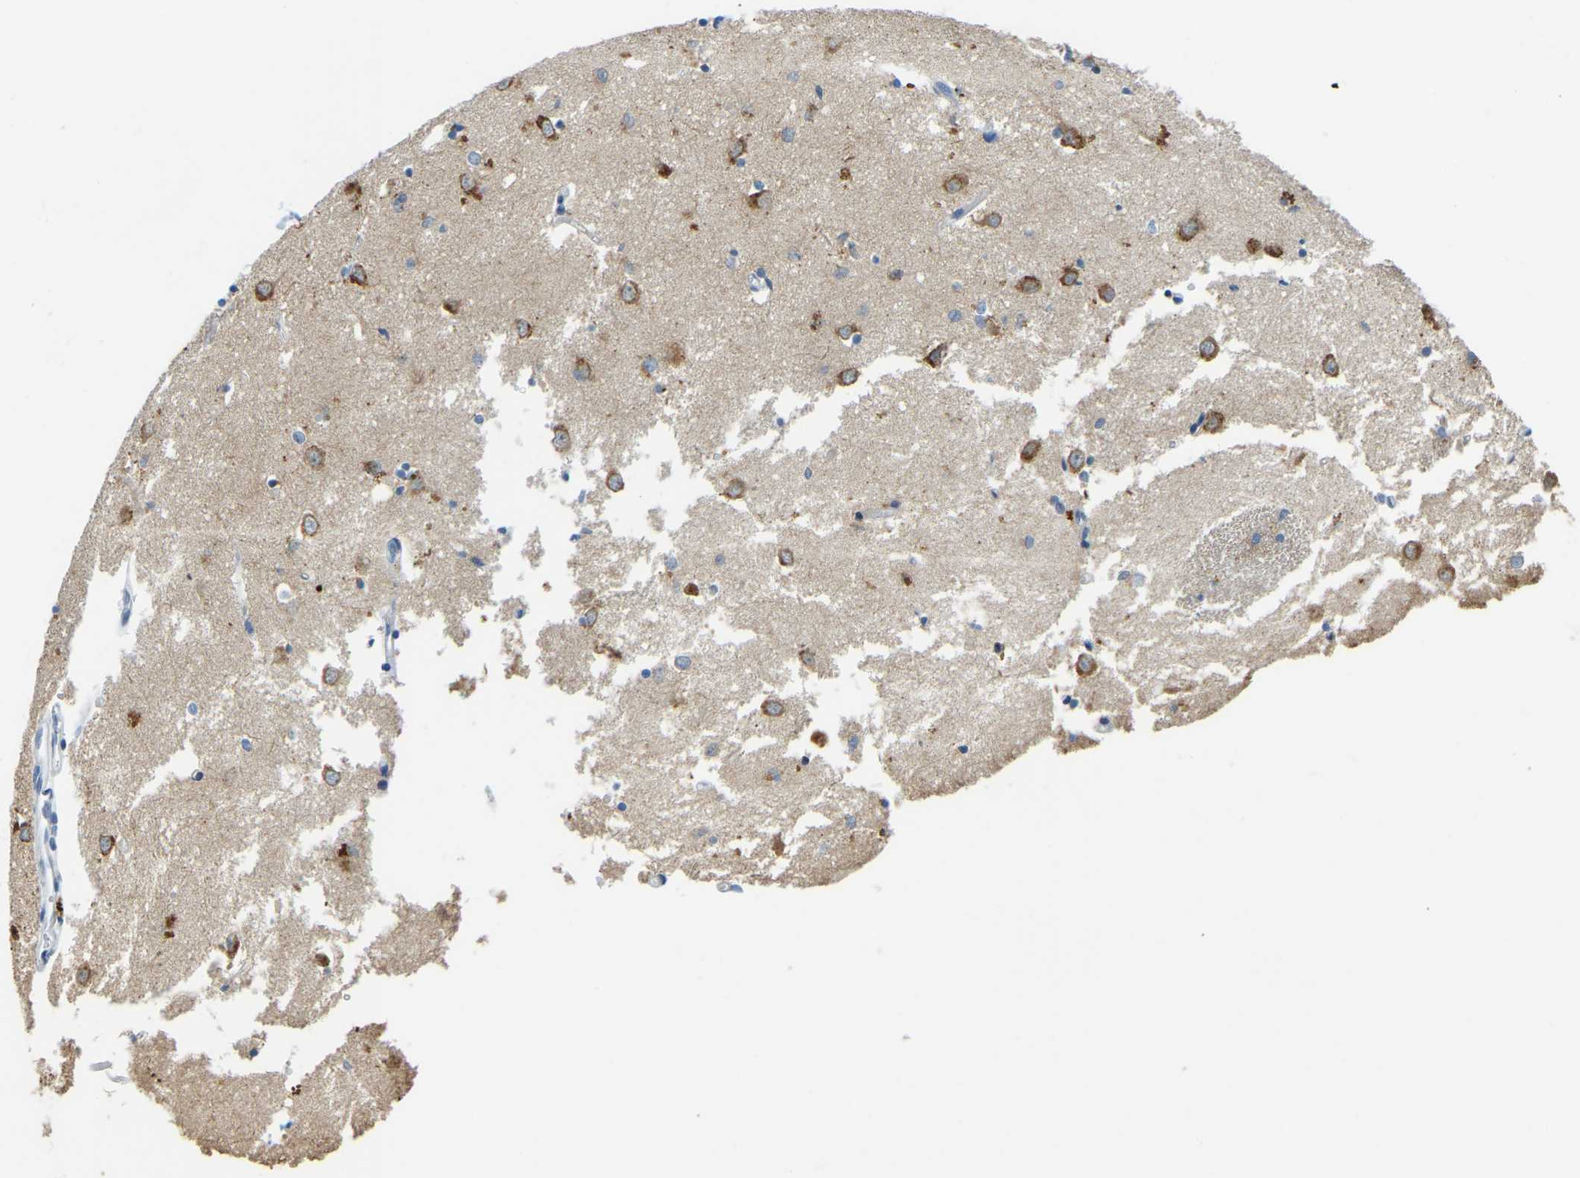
{"staining": {"intensity": "moderate", "quantity": "<25%", "location": "cytoplasmic/membranous"}, "tissue": "caudate", "cell_type": "Glial cells", "image_type": "normal", "snomed": [{"axis": "morphology", "description": "Normal tissue, NOS"}, {"axis": "topography", "description": "Lateral ventricle wall"}], "caption": "Benign caudate displays moderate cytoplasmic/membranous staining in approximately <25% of glial cells, visualized by immunohistochemistry.", "gene": "NME8", "patient": {"sex": "female", "age": 19}}